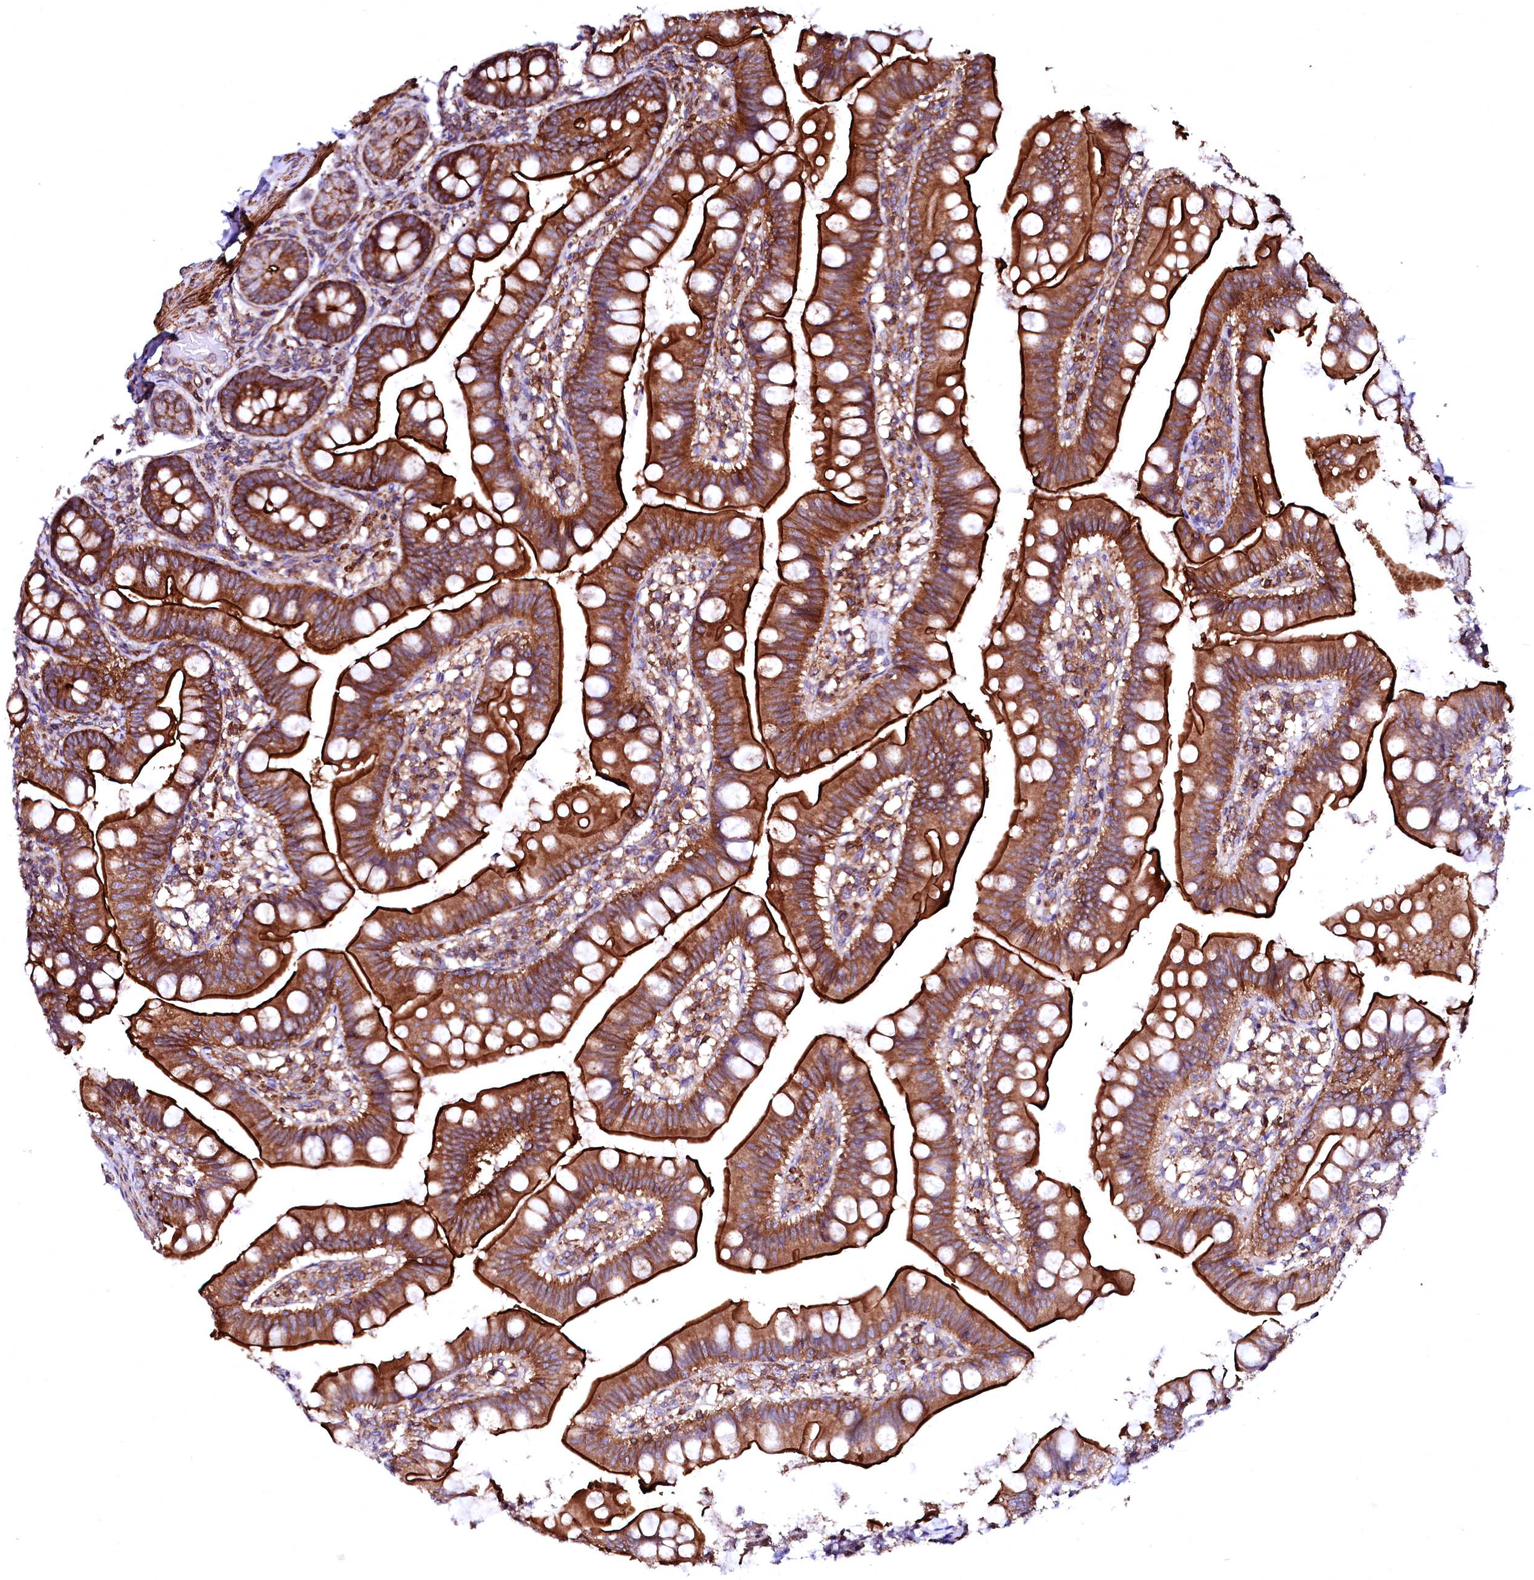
{"staining": {"intensity": "strong", "quantity": ">75%", "location": "cytoplasmic/membranous"}, "tissue": "small intestine", "cell_type": "Glandular cells", "image_type": "normal", "snomed": [{"axis": "morphology", "description": "Normal tissue, NOS"}, {"axis": "topography", "description": "Small intestine"}], "caption": "Protein staining demonstrates strong cytoplasmic/membranous expression in about >75% of glandular cells in benign small intestine. (Stains: DAB (3,3'-diaminobenzidine) in brown, nuclei in blue, Microscopy: brightfield microscopy at high magnification).", "gene": "GPR176", "patient": {"sex": "male", "age": 7}}